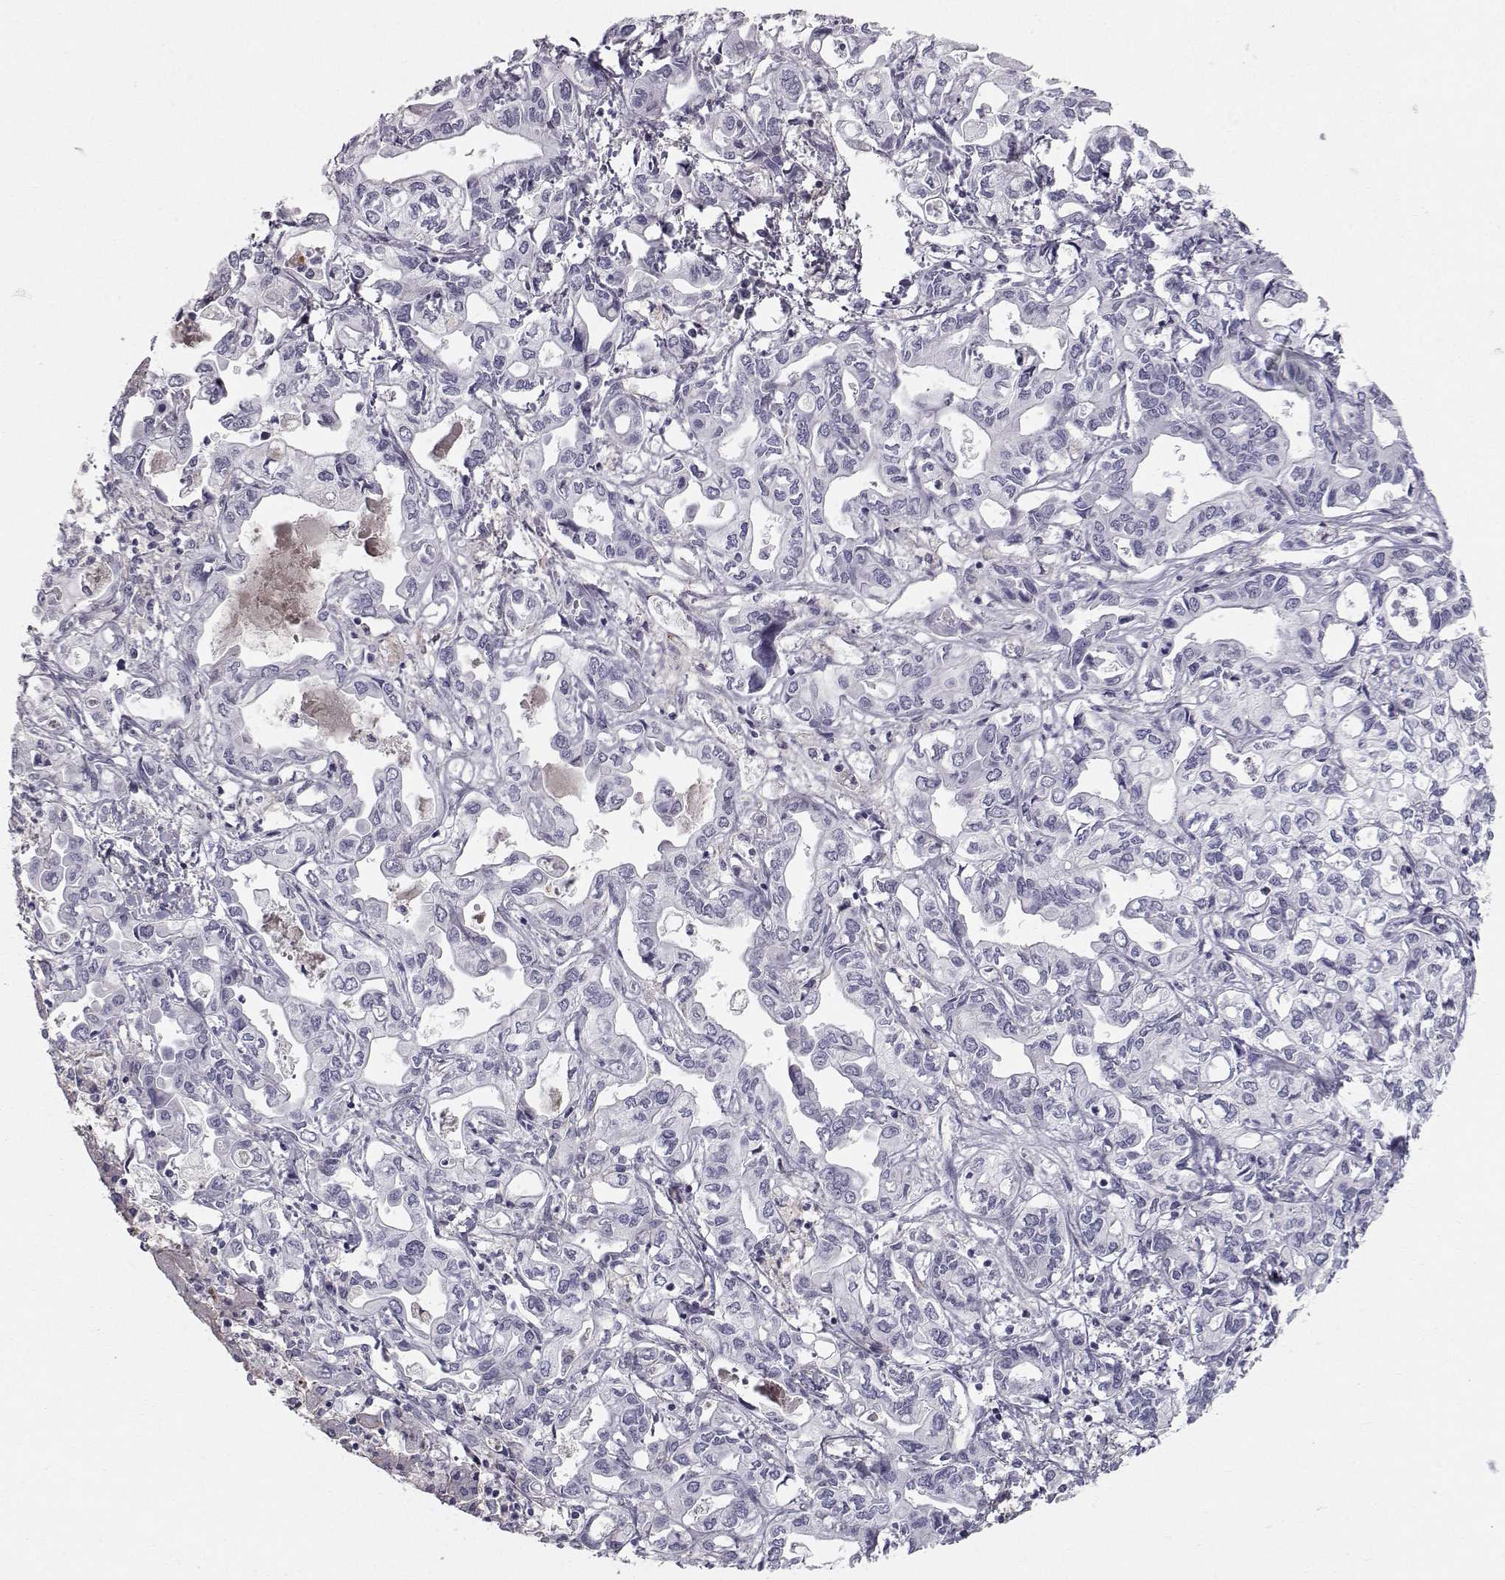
{"staining": {"intensity": "negative", "quantity": "none", "location": "none"}, "tissue": "liver cancer", "cell_type": "Tumor cells", "image_type": "cancer", "snomed": [{"axis": "morphology", "description": "Cholangiocarcinoma"}, {"axis": "topography", "description": "Liver"}], "caption": "Immunohistochemistry of liver cholangiocarcinoma exhibits no expression in tumor cells.", "gene": "SPDYE4", "patient": {"sex": "female", "age": 64}}